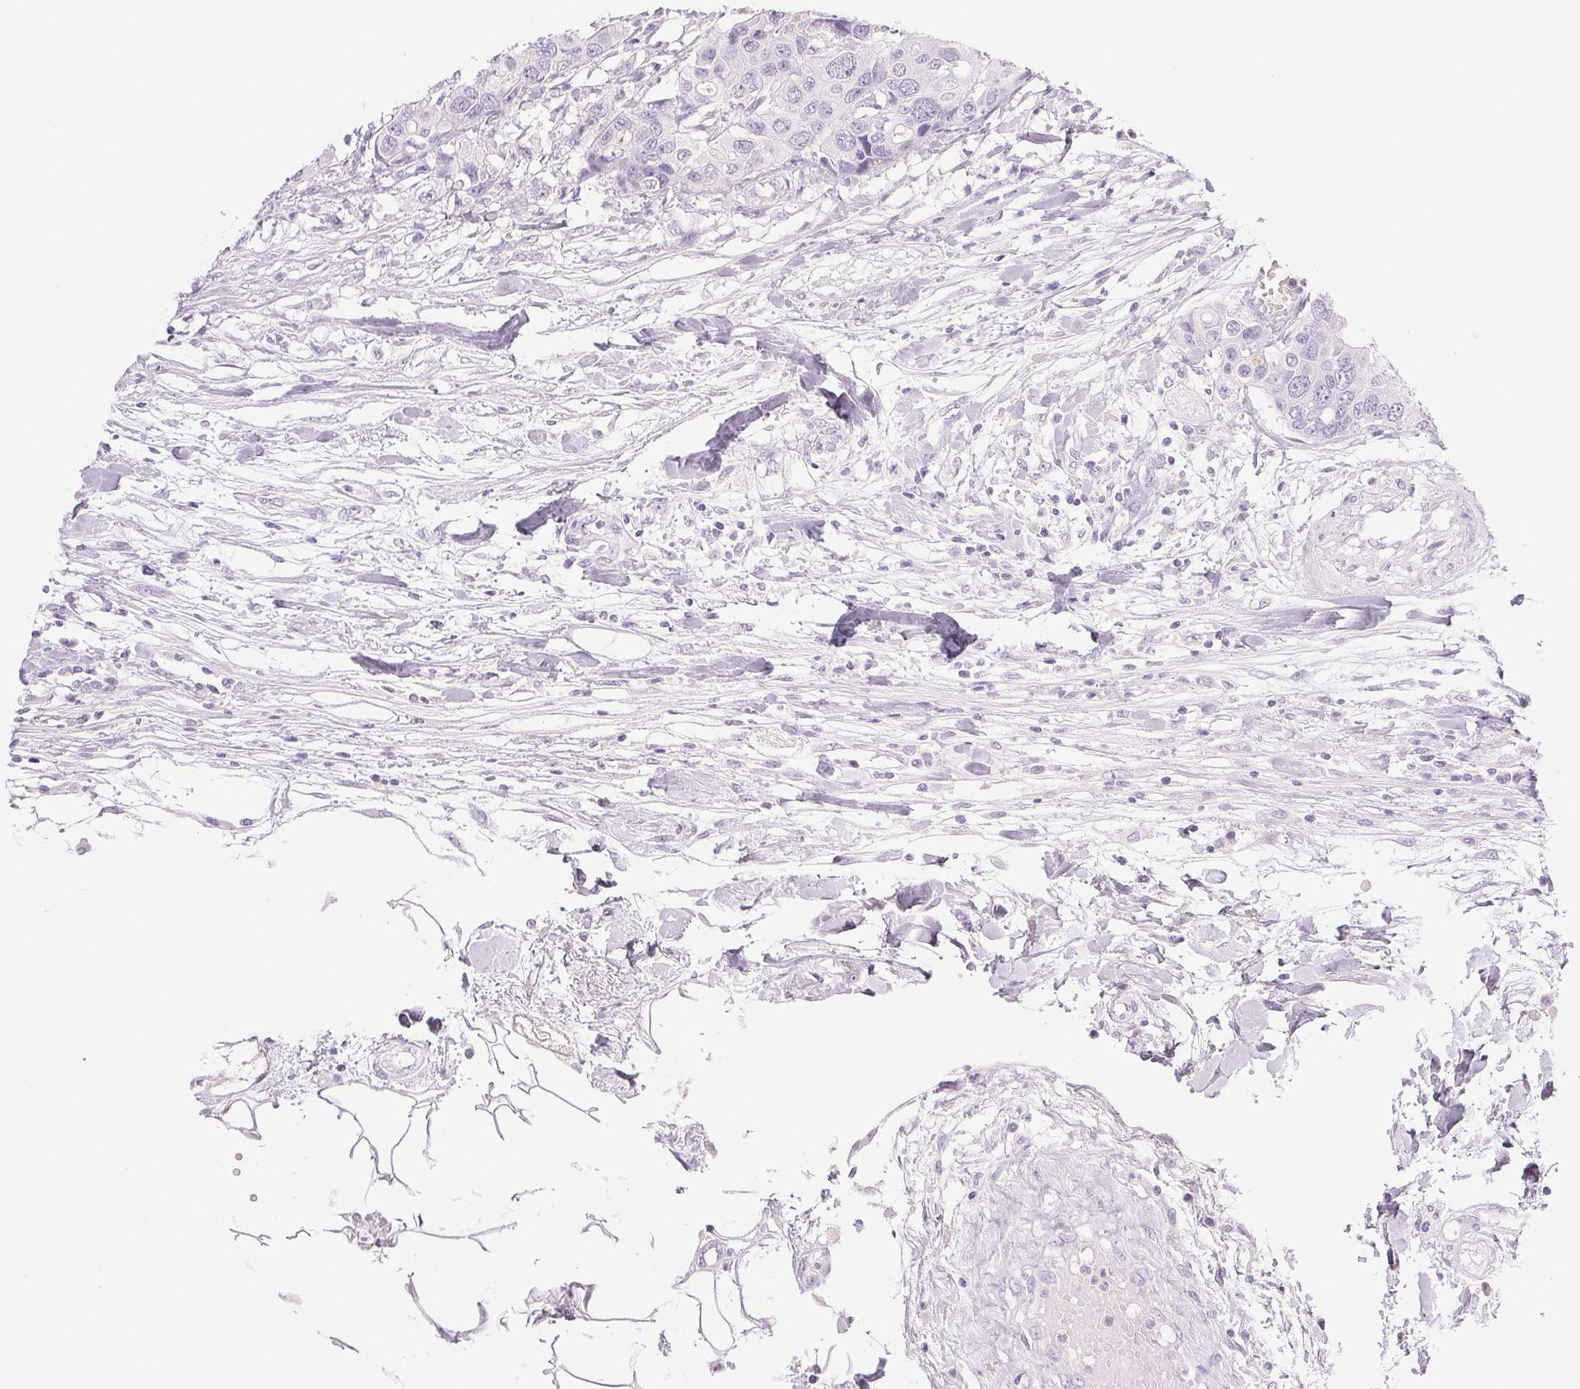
{"staining": {"intensity": "negative", "quantity": "none", "location": "none"}, "tissue": "colorectal cancer", "cell_type": "Tumor cells", "image_type": "cancer", "snomed": [{"axis": "morphology", "description": "Adenocarcinoma, NOS"}, {"axis": "topography", "description": "Colon"}], "caption": "DAB (3,3'-diaminobenzidine) immunohistochemical staining of colorectal cancer reveals no significant expression in tumor cells.", "gene": "COL7A1", "patient": {"sex": "male", "age": 77}}